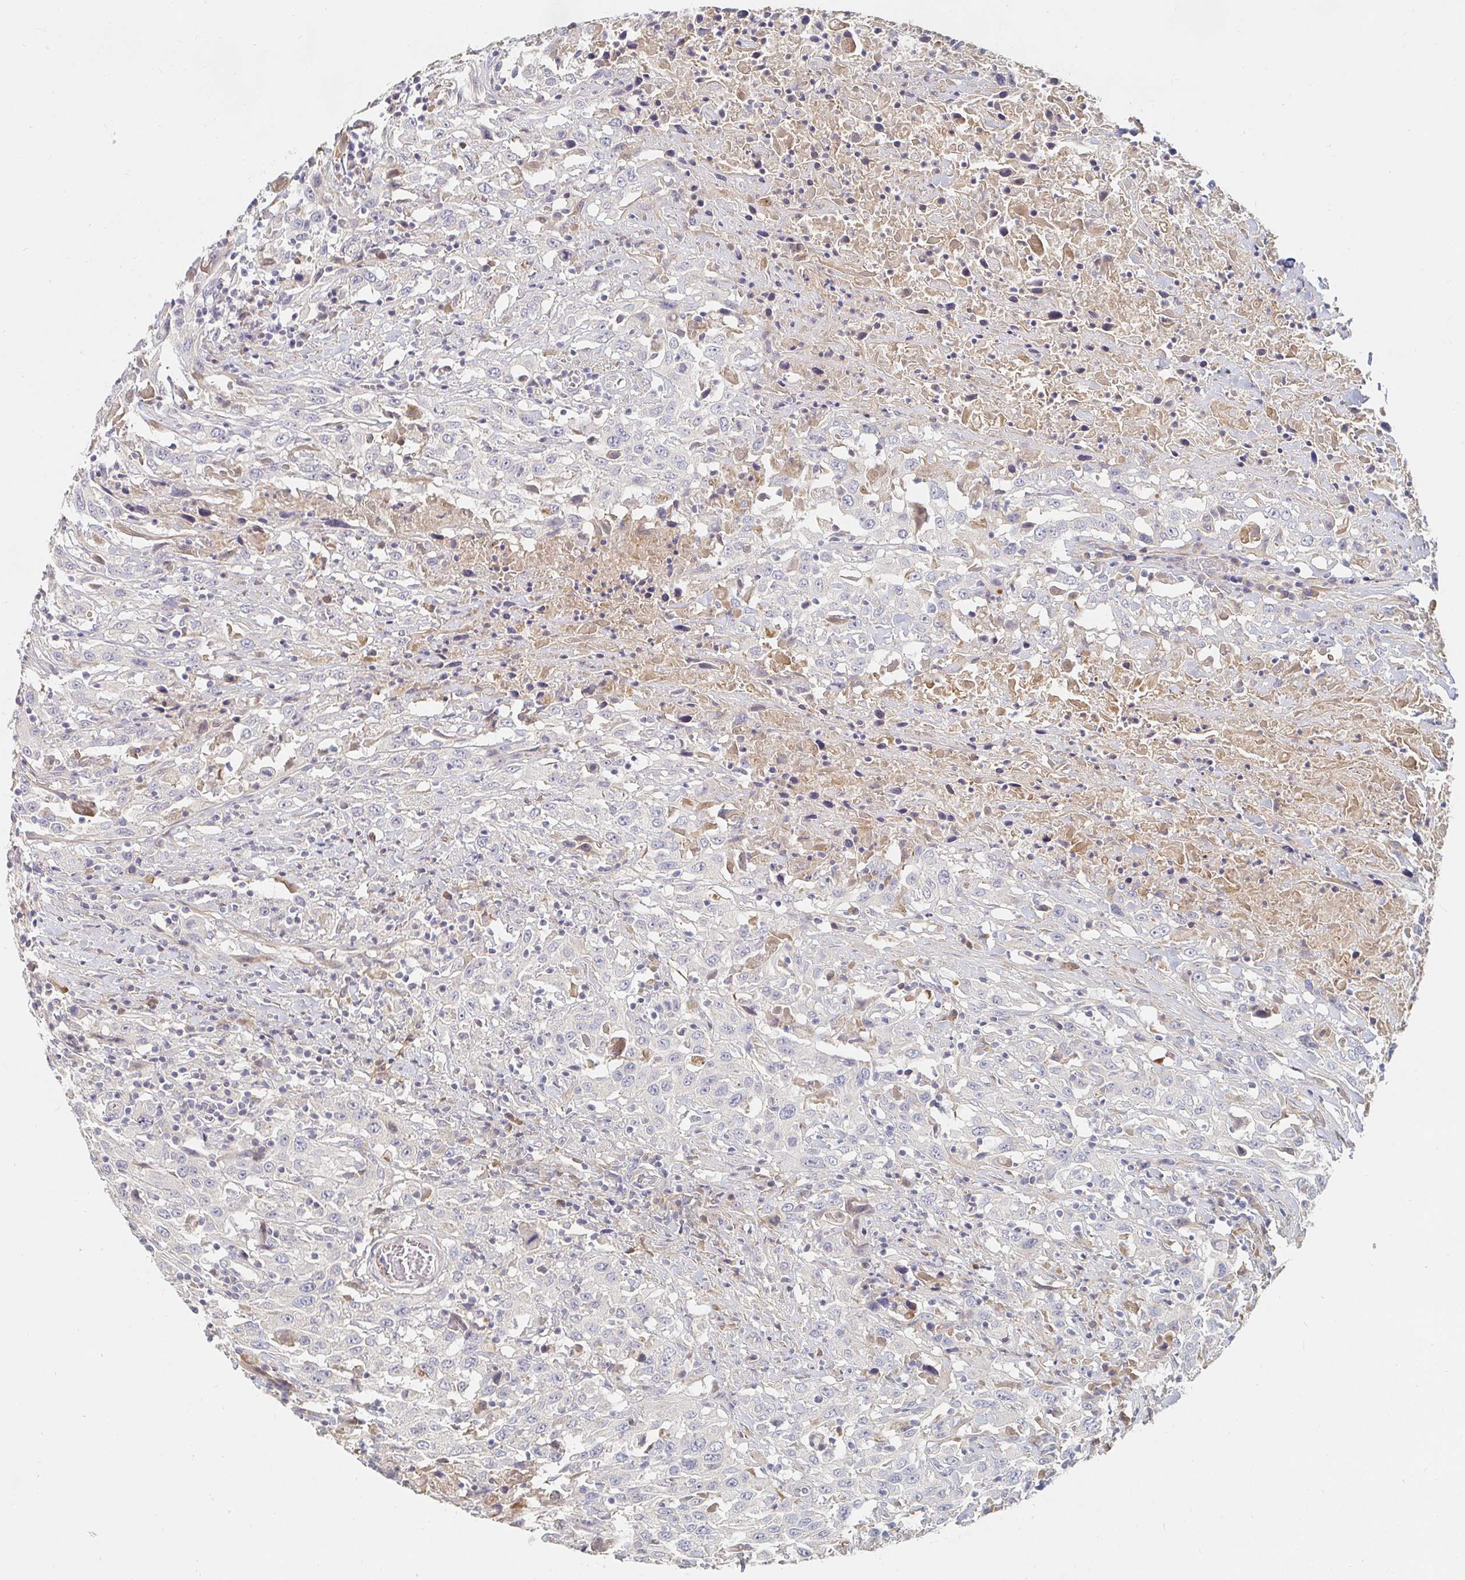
{"staining": {"intensity": "negative", "quantity": "none", "location": "none"}, "tissue": "urothelial cancer", "cell_type": "Tumor cells", "image_type": "cancer", "snomed": [{"axis": "morphology", "description": "Urothelial carcinoma, High grade"}, {"axis": "topography", "description": "Urinary bladder"}], "caption": "Tumor cells are negative for protein expression in human urothelial cancer.", "gene": "NME9", "patient": {"sex": "male", "age": 61}}